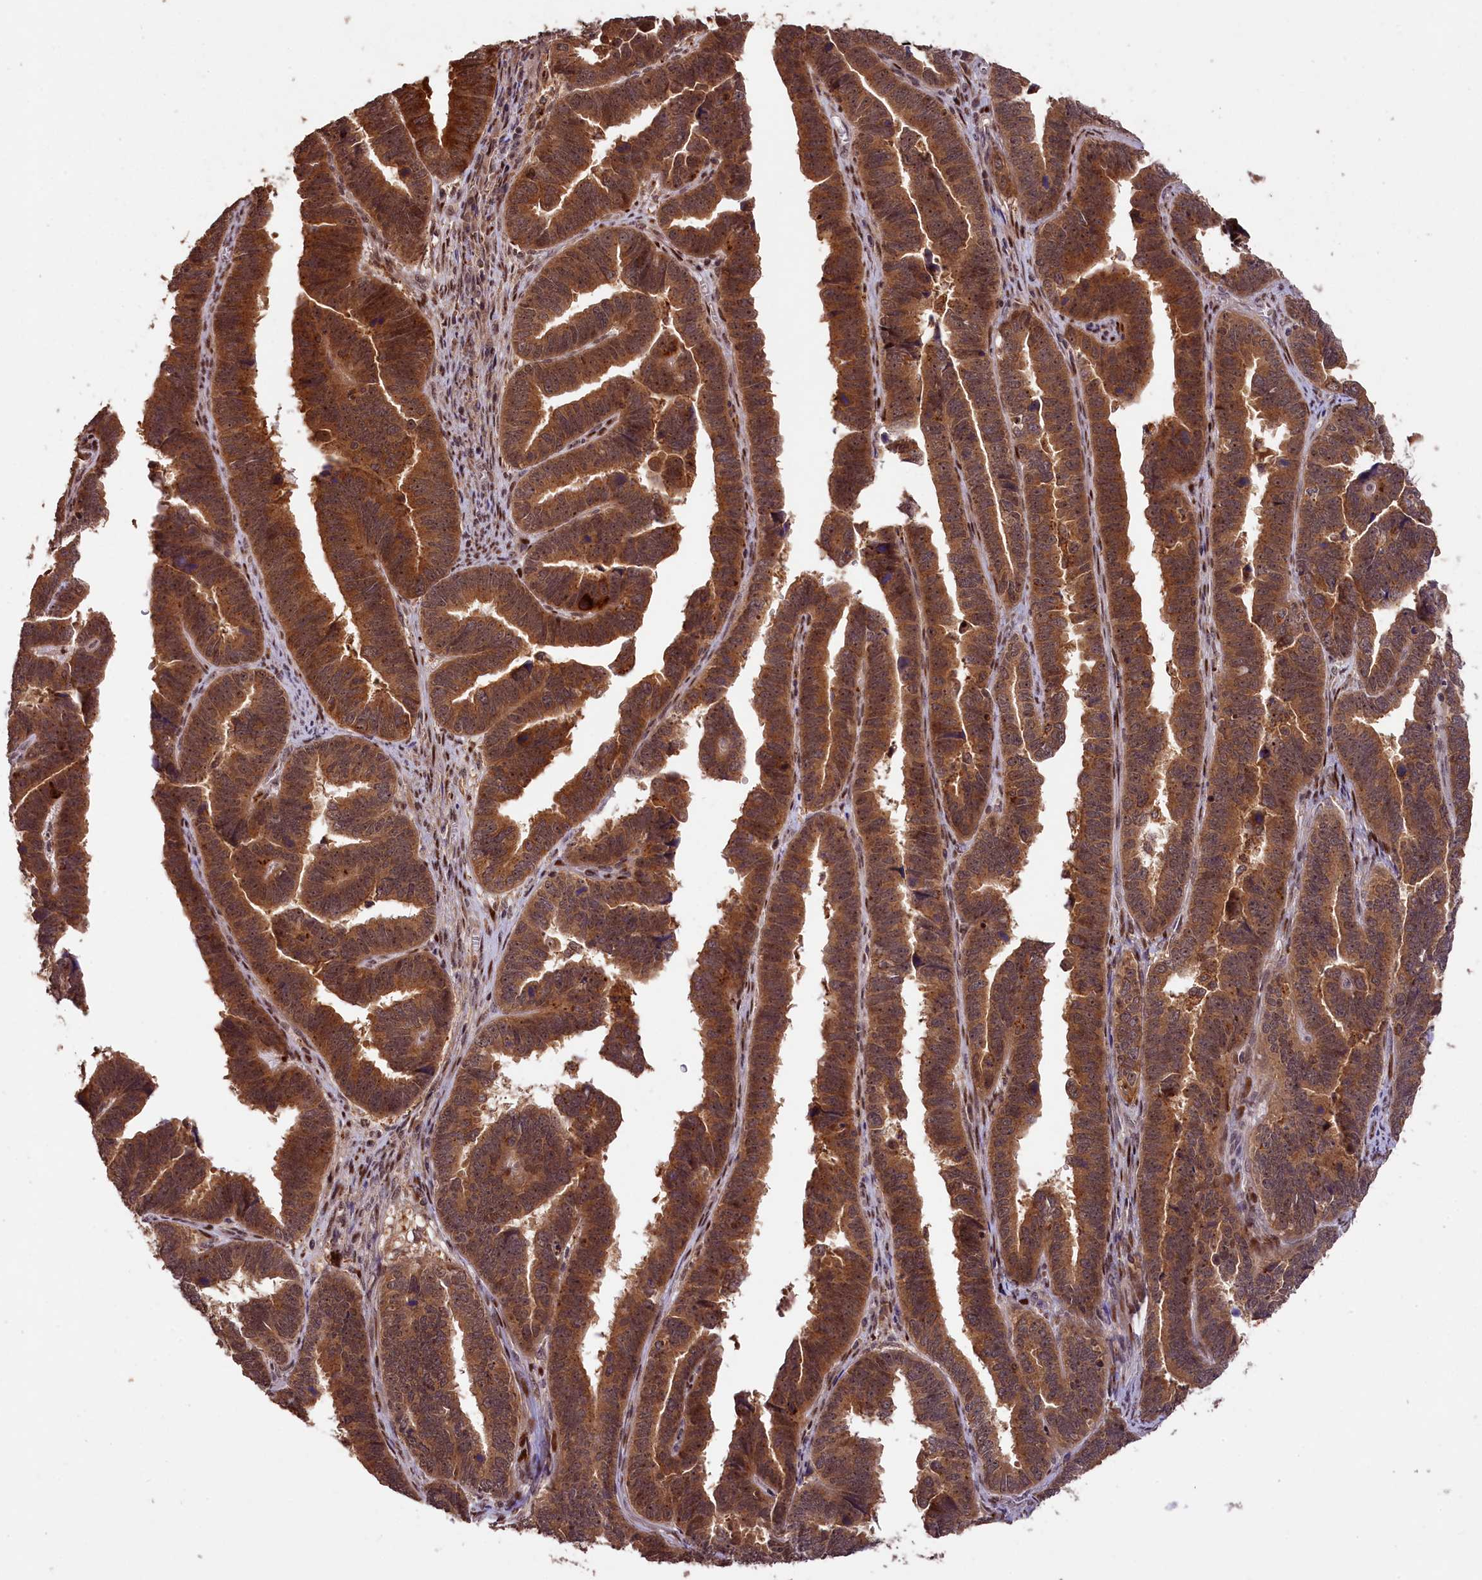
{"staining": {"intensity": "strong", "quantity": ">75%", "location": "cytoplasmic/membranous"}, "tissue": "endometrial cancer", "cell_type": "Tumor cells", "image_type": "cancer", "snomed": [{"axis": "morphology", "description": "Adenocarcinoma, NOS"}, {"axis": "topography", "description": "Endometrium"}], "caption": "IHC histopathology image of human endometrial adenocarcinoma stained for a protein (brown), which demonstrates high levels of strong cytoplasmic/membranous staining in approximately >75% of tumor cells.", "gene": "PHAF1", "patient": {"sex": "female", "age": 75}}